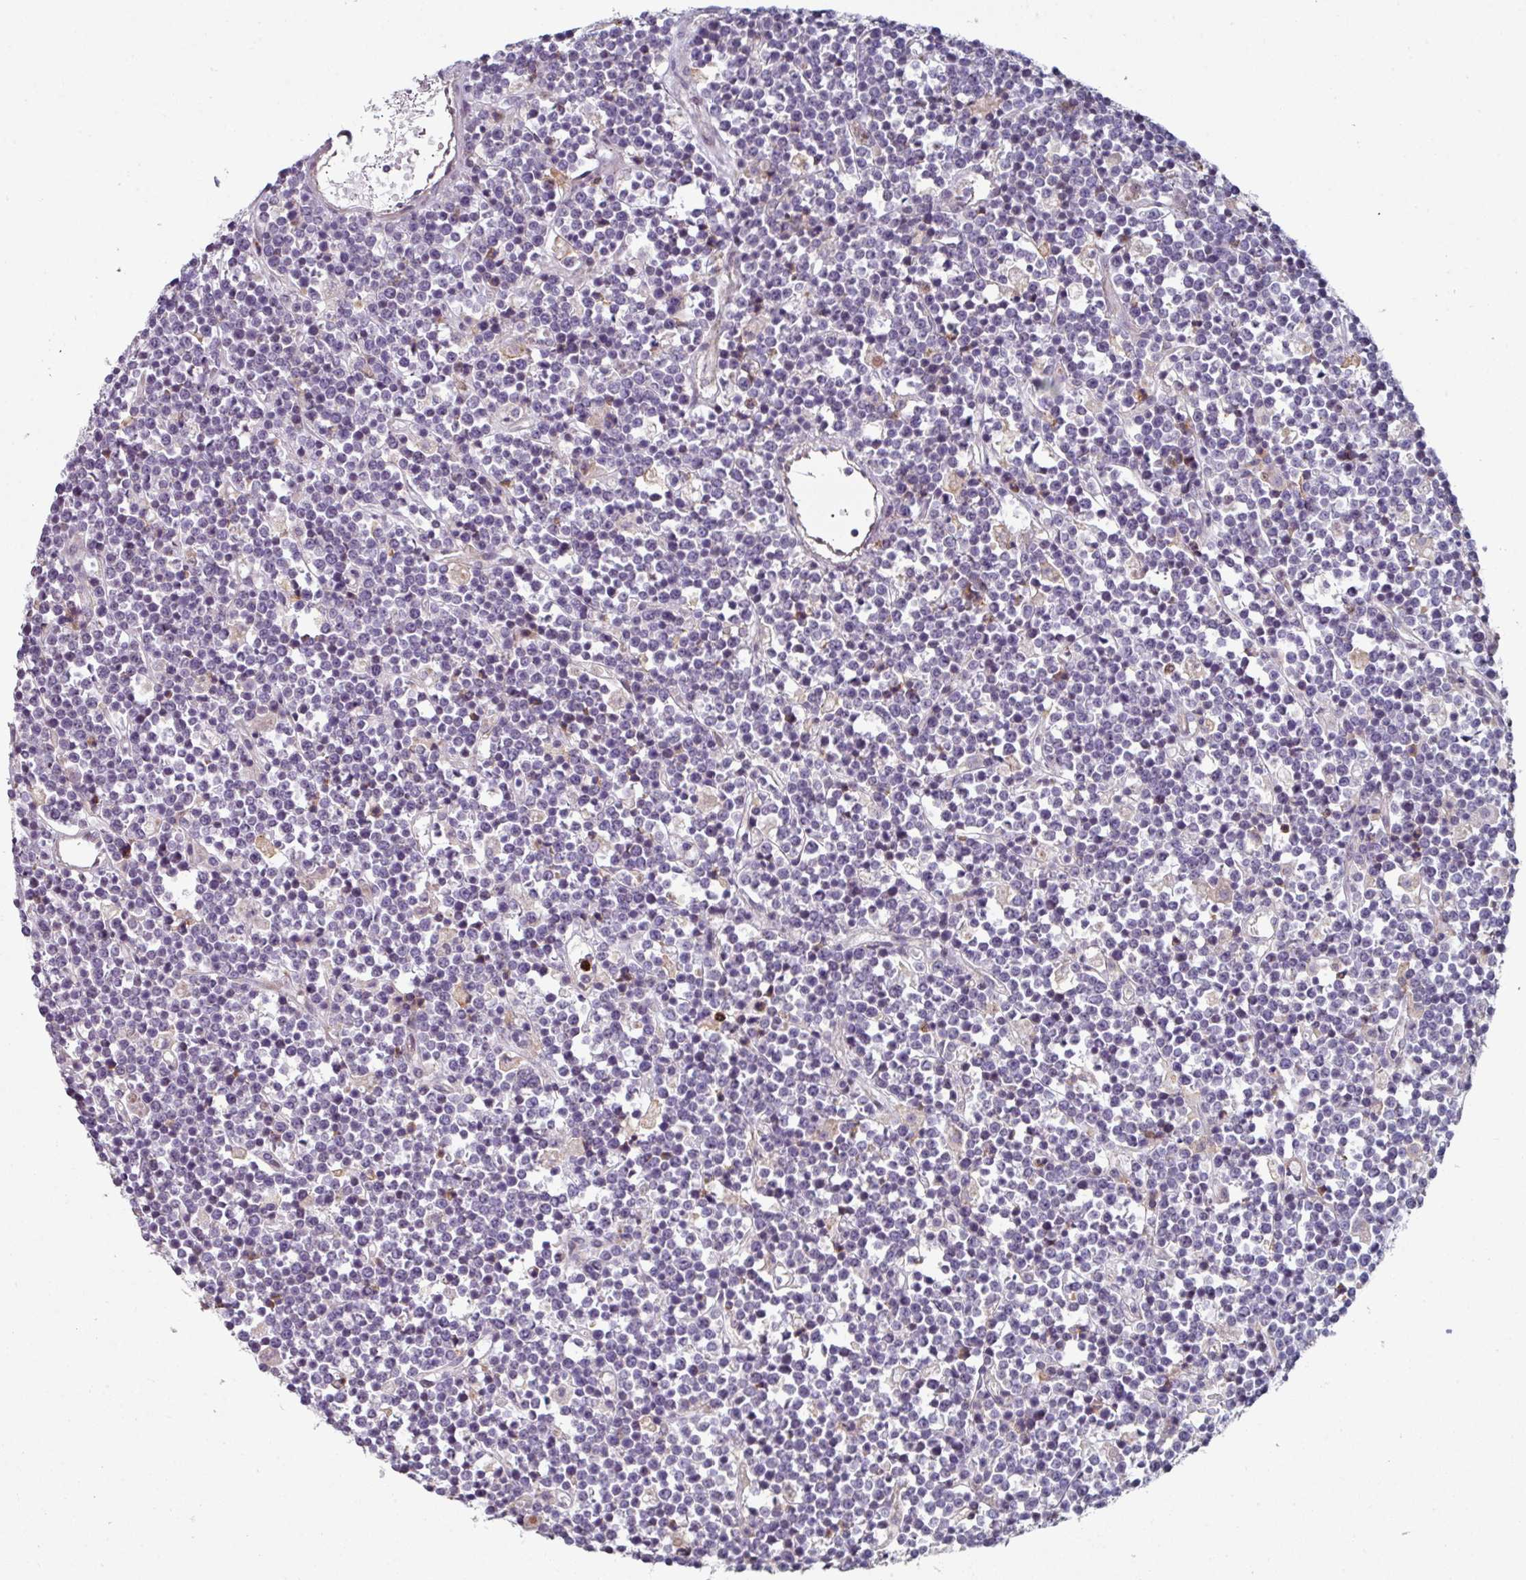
{"staining": {"intensity": "negative", "quantity": "none", "location": "none"}, "tissue": "lymphoma", "cell_type": "Tumor cells", "image_type": "cancer", "snomed": [{"axis": "morphology", "description": "Malignant lymphoma, non-Hodgkin's type, High grade"}, {"axis": "topography", "description": "Ovary"}], "caption": "High power microscopy image of an IHC histopathology image of lymphoma, revealing no significant staining in tumor cells.", "gene": "WSB2", "patient": {"sex": "female", "age": 56}}